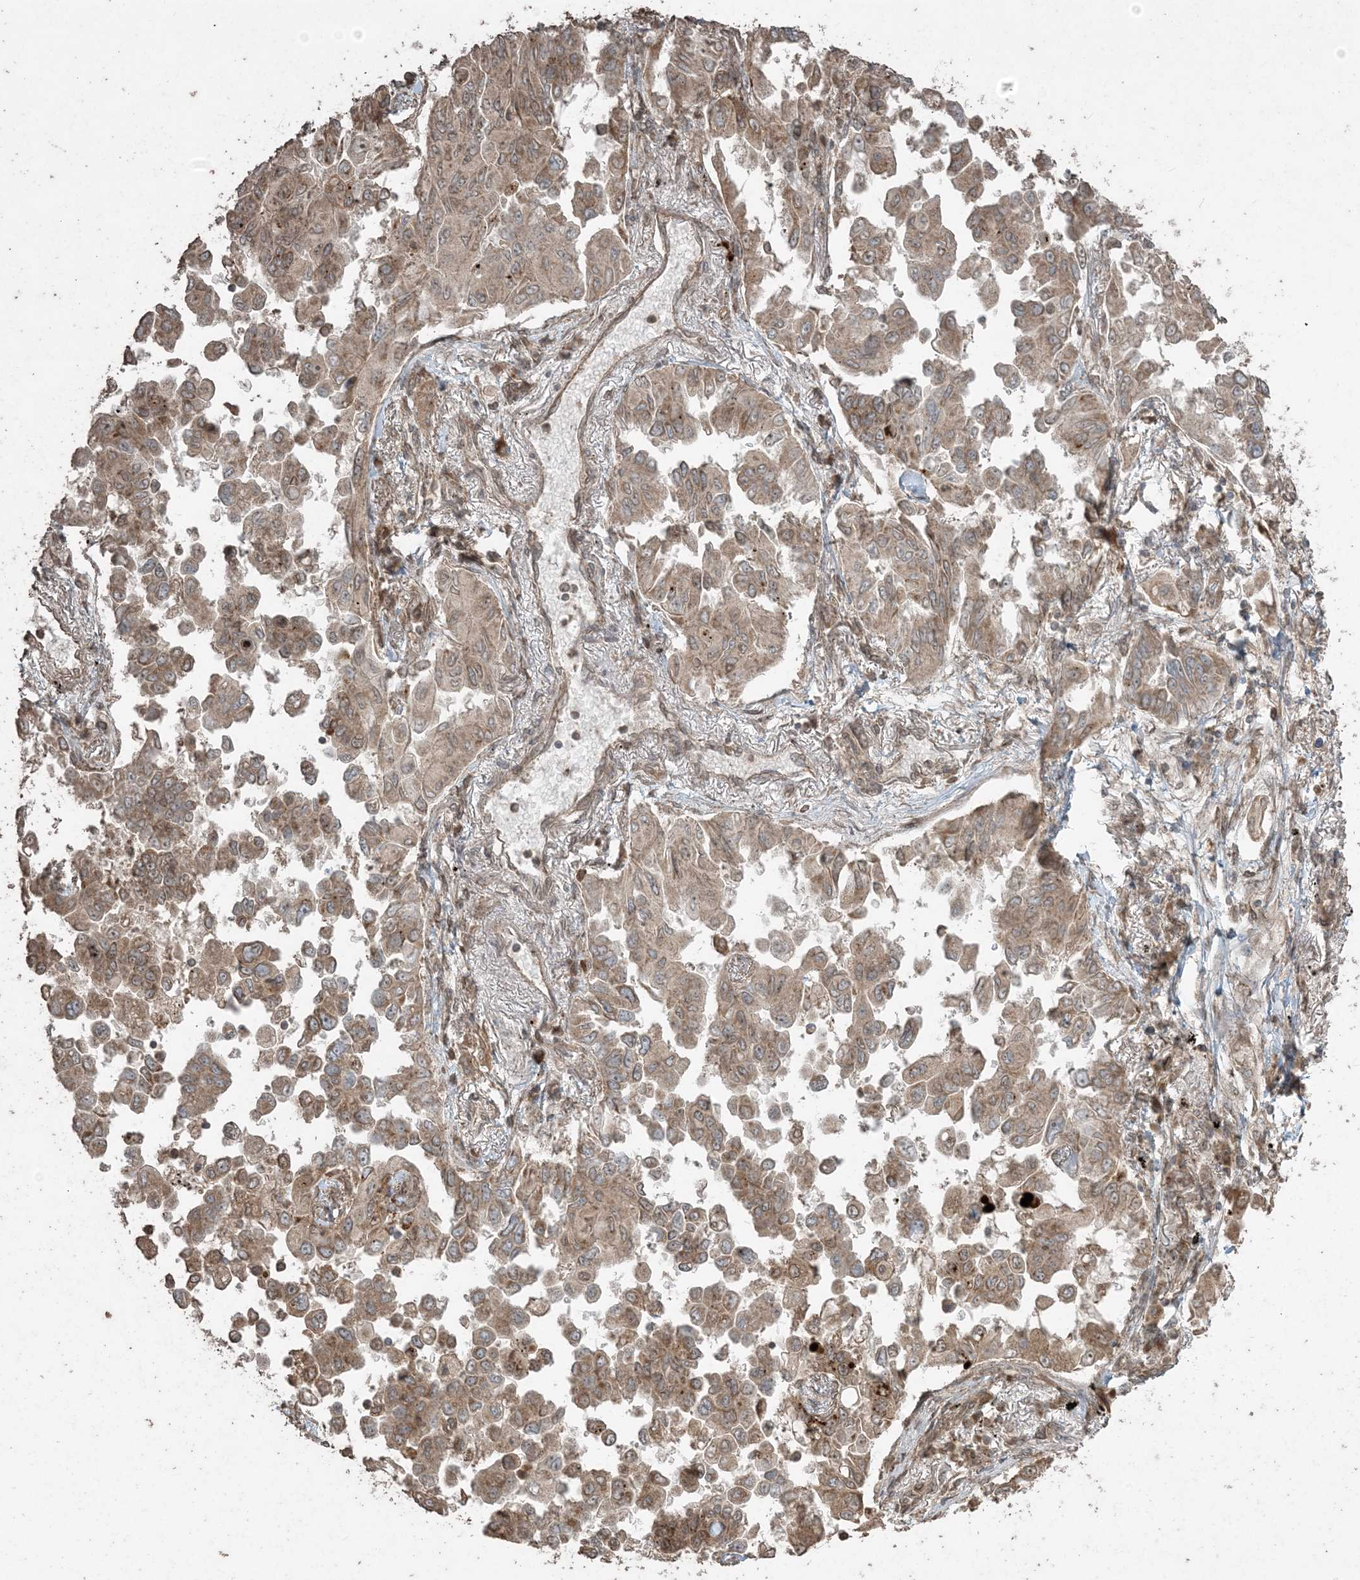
{"staining": {"intensity": "moderate", "quantity": ">75%", "location": "cytoplasmic/membranous,nuclear"}, "tissue": "lung cancer", "cell_type": "Tumor cells", "image_type": "cancer", "snomed": [{"axis": "morphology", "description": "Adenocarcinoma, NOS"}, {"axis": "topography", "description": "Lung"}], "caption": "Immunohistochemical staining of lung cancer shows medium levels of moderate cytoplasmic/membranous and nuclear protein positivity in about >75% of tumor cells.", "gene": "DDX19B", "patient": {"sex": "female", "age": 67}}